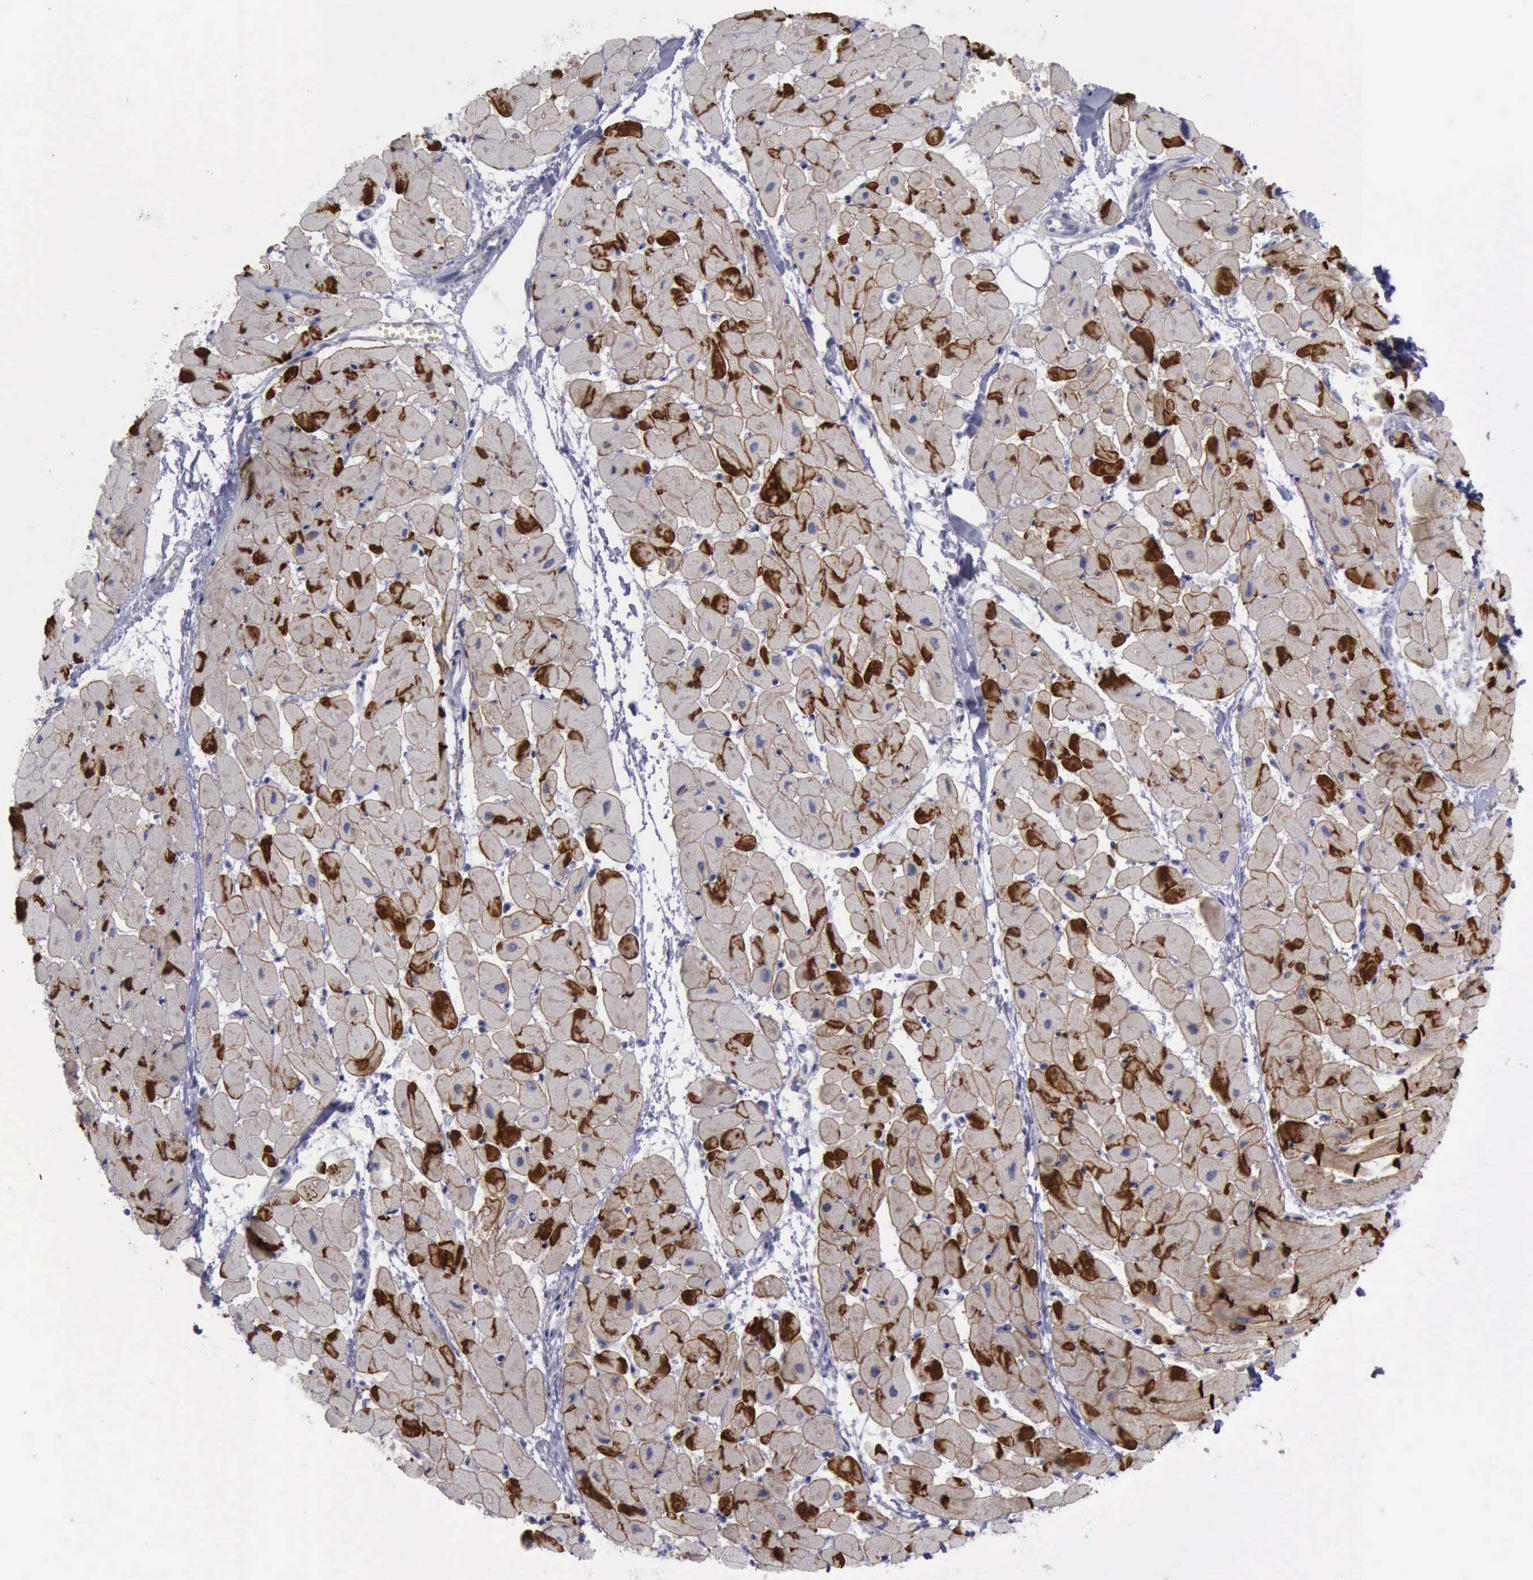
{"staining": {"intensity": "strong", "quantity": "25%-75%", "location": "cytoplasmic/membranous"}, "tissue": "heart muscle", "cell_type": "Cardiomyocytes", "image_type": "normal", "snomed": [{"axis": "morphology", "description": "Normal tissue, NOS"}, {"axis": "topography", "description": "Heart"}], "caption": "A brown stain highlights strong cytoplasmic/membranous expression of a protein in cardiomyocytes of unremarkable heart muscle. Nuclei are stained in blue.", "gene": "CDH2", "patient": {"sex": "female", "age": 19}}